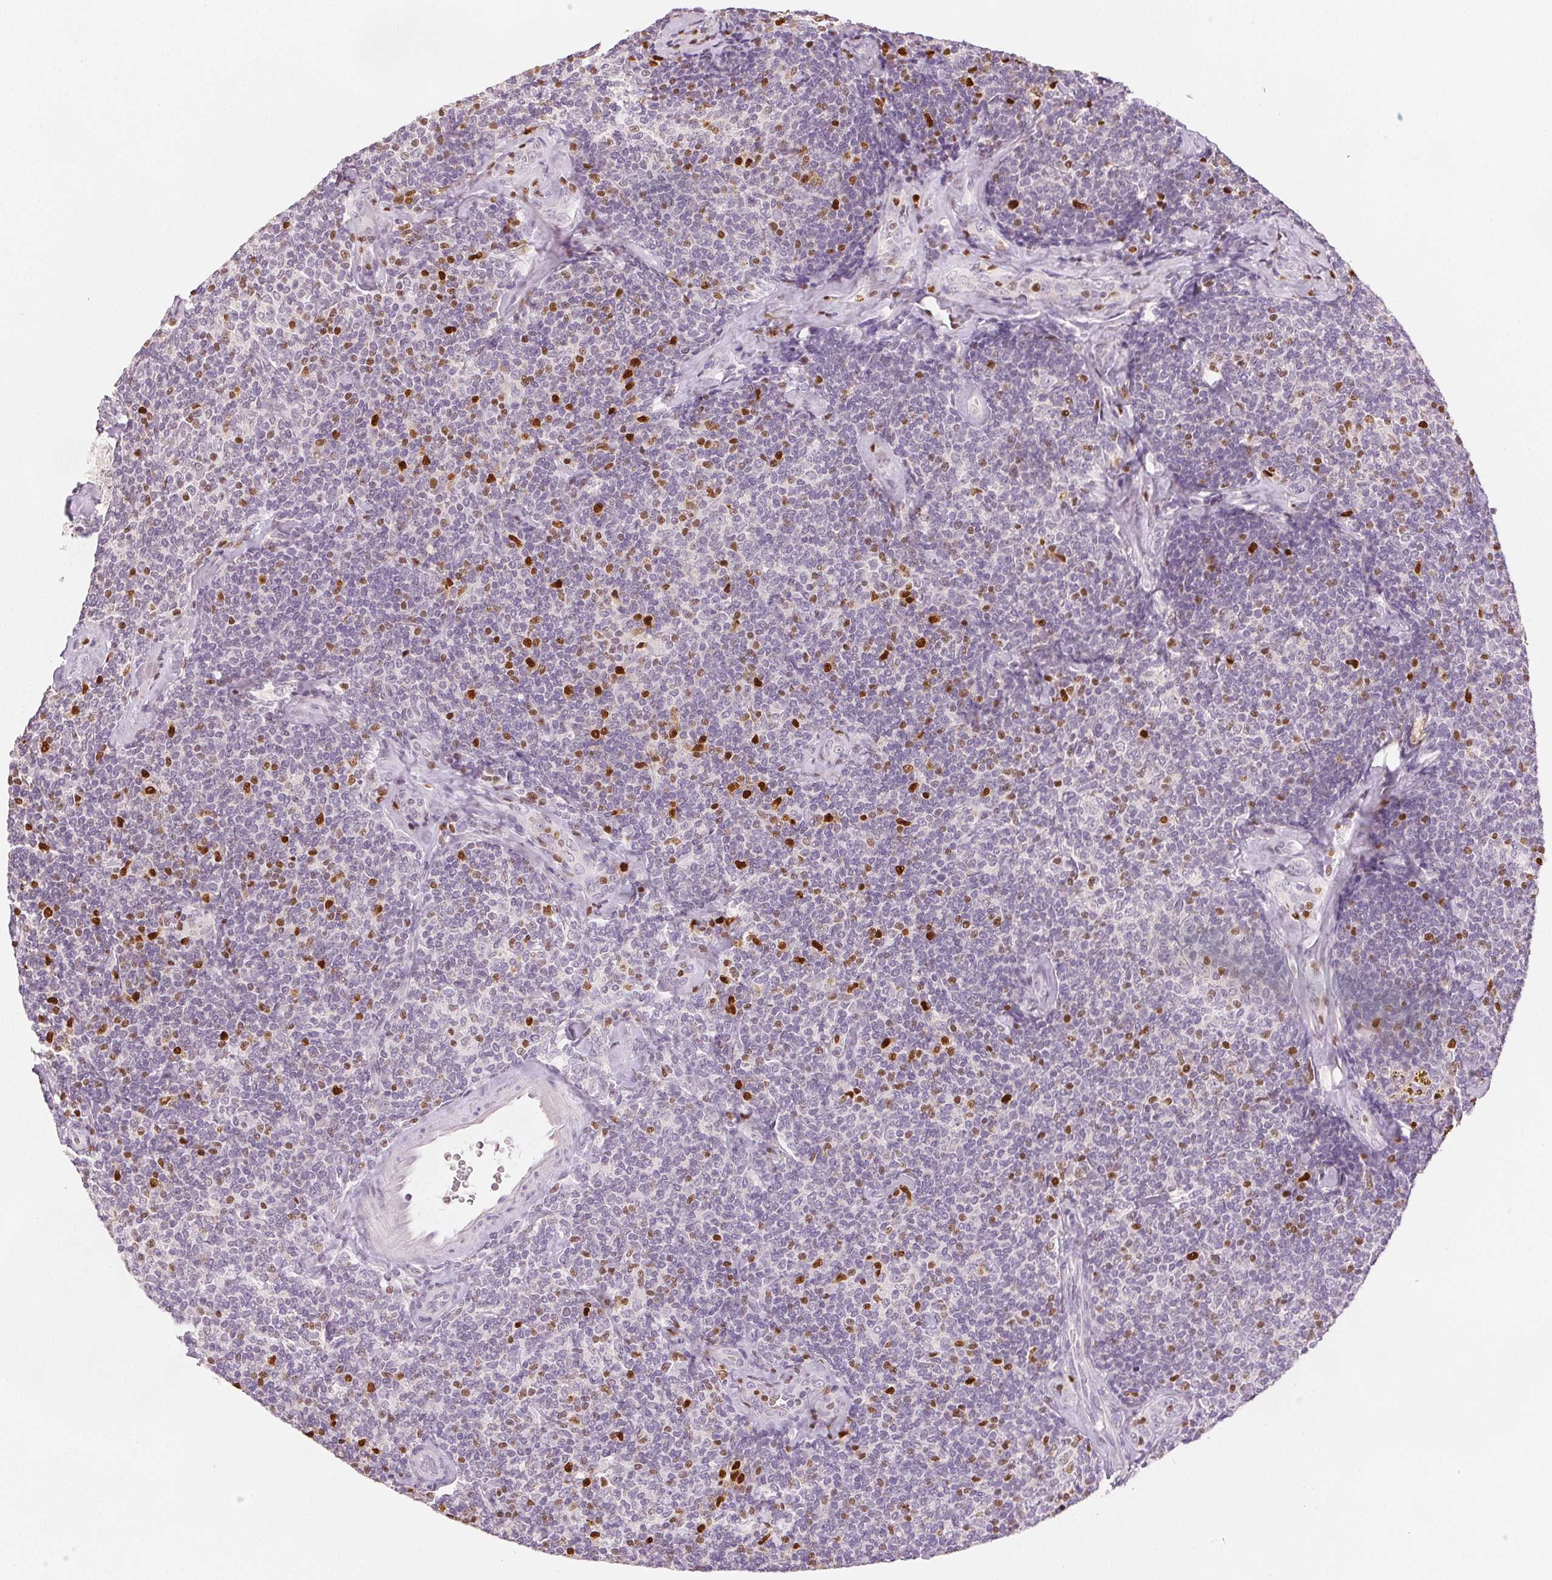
{"staining": {"intensity": "negative", "quantity": "none", "location": "none"}, "tissue": "lymphoma", "cell_type": "Tumor cells", "image_type": "cancer", "snomed": [{"axis": "morphology", "description": "Malignant lymphoma, non-Hodgkin's type, Low grade"}, {"axis": "topography", "description": "Lymph node"}], "caption": "An IHC histopathology image of low-grade malignant lymphoma, non-Hodgkin's type is shown. There is no staining in tumor cells of low-grade malignant lymphoma, non-Hodgkin's type.", "gene": "RUNX2", "patient": {"sex": "female", "age": 56}}